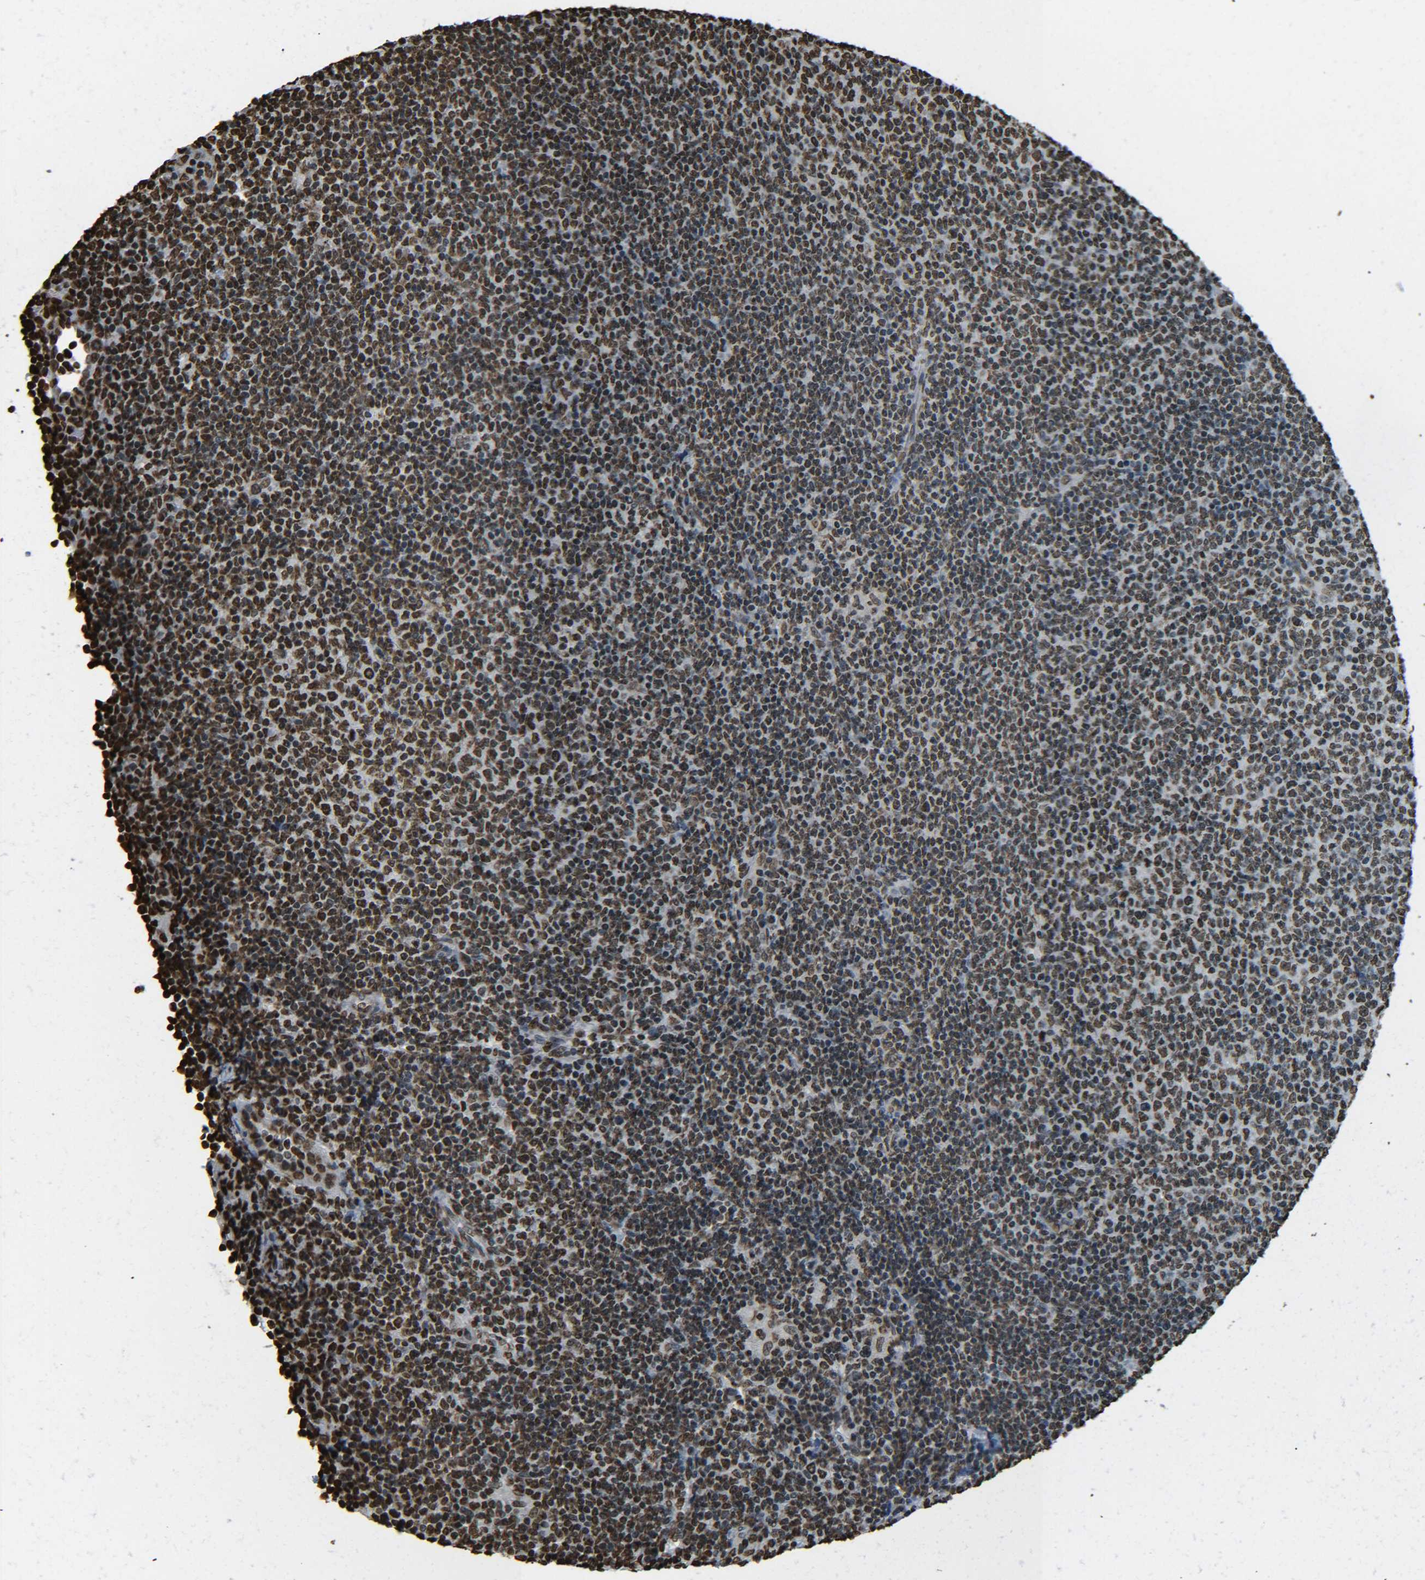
{"staining": {"intensity": "strong", "quantity": ">75%", "location": "nuclear"}, "tissue": "lymphoma", "cell_type": "Tumor cells", "image_type": "cancer", "snomed": [{"axis": "morphology", "description": "Malignant lymphoma, non-Hodgkin's type, Low grade"}, {"axis": "topography", "description": "Lymph node"}], "caption": "A photomicrograph of lymphoma stained for a protein reveals strong nuclear brown staining in tumor cells.", "gene": "H4C16", "patient": {"sex": "male", "age": 70}}